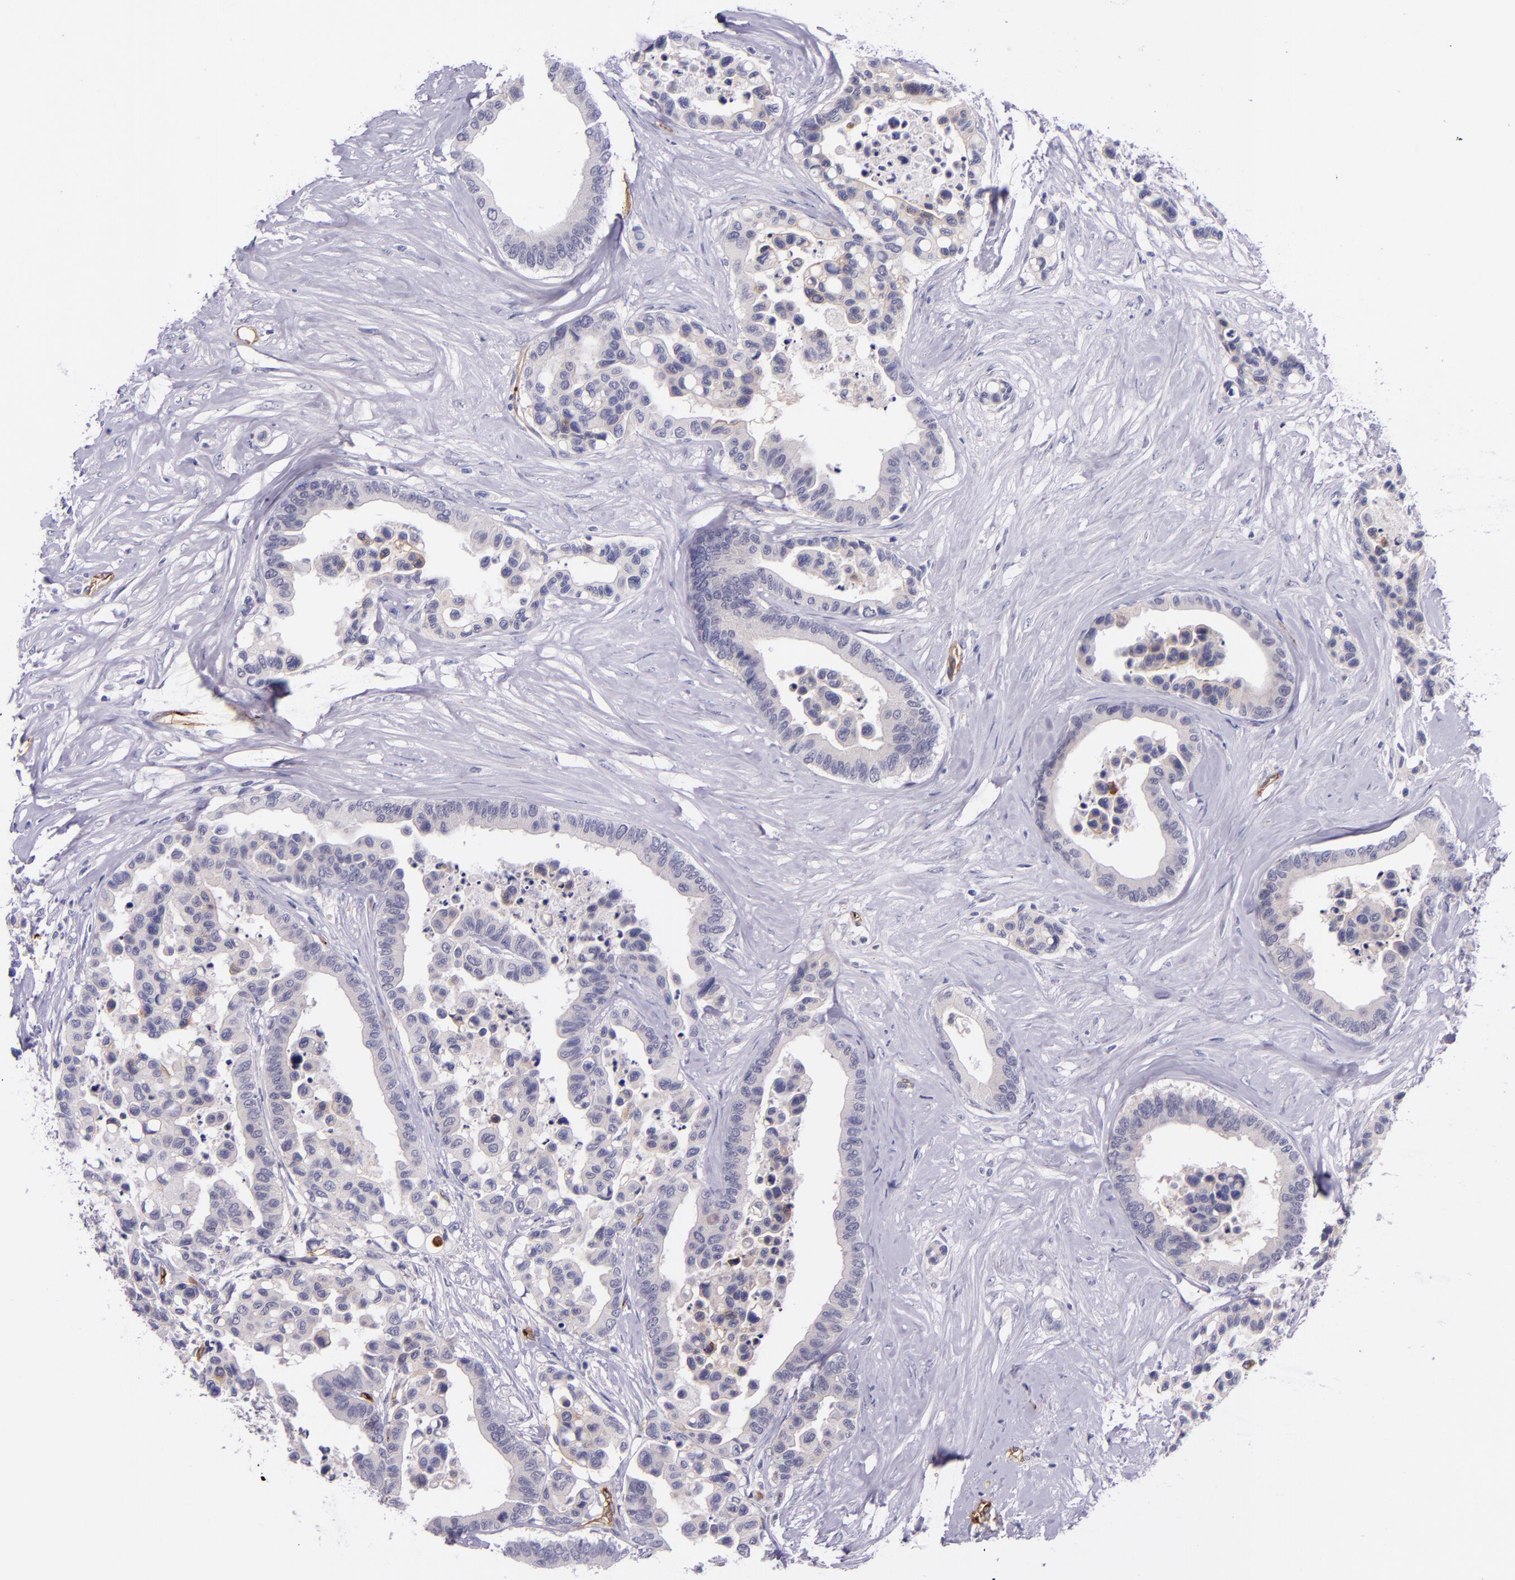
{"staining": {"intensity": "negative", "quantity": "none", "location": "none"}, "tissue": "colorectal cancer", "cell_type": "Tumor cells", "image_type": "cancer", "snomed": [{"axis": "morphology", "description": "Adenocarcinoma, NOS"}, {"axis": "topography", "description": "Colon"}], "caption": "A high-resolution image shows IHC staining of colorectal cancer (adenocarcinoma), which shows no significant expression in tumor cells.", "gene": "NOS3", "patient": {"sex": "male", "age": 82}}